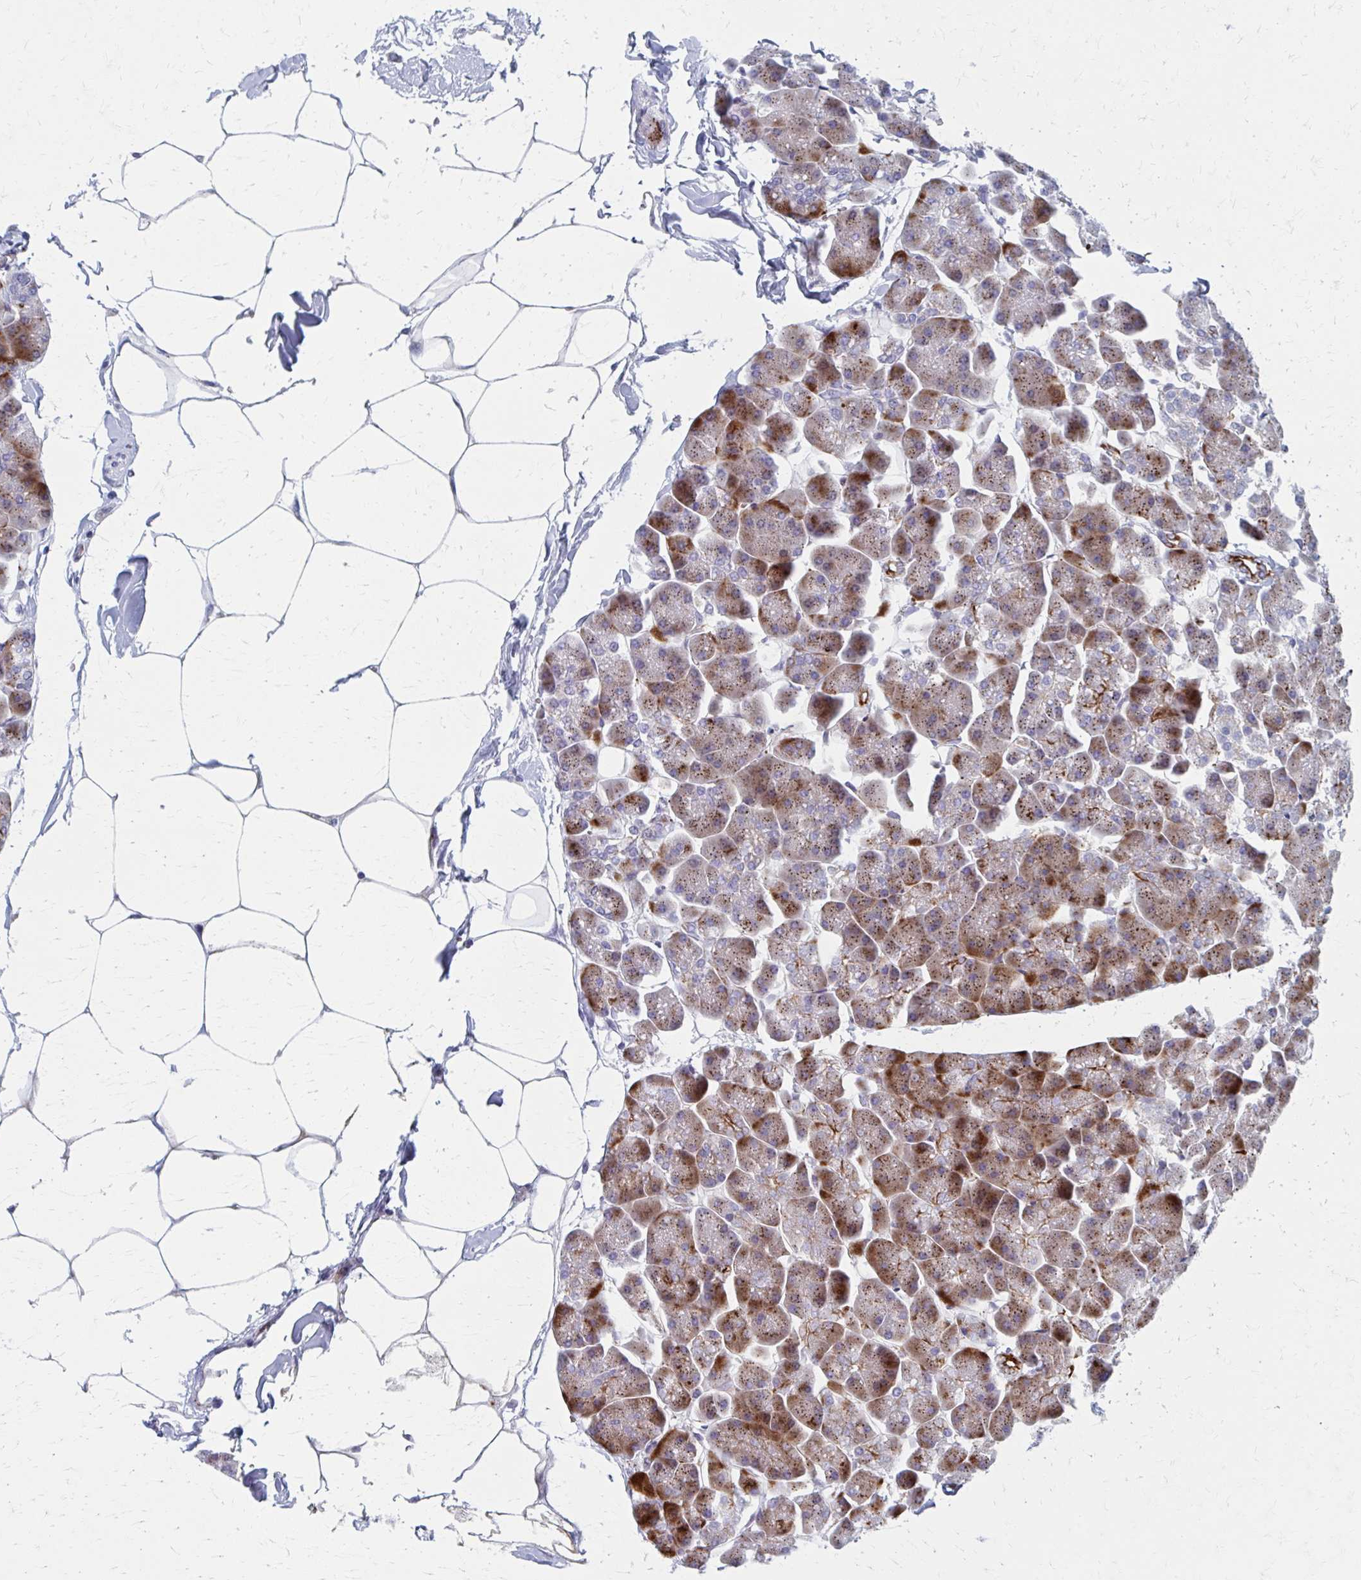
{"staining": {"intensity": "strong", "quantity": ">75%", "location": "cytoplasmic/membranous"}, "tissue": "pancreas", "cell_type": "Exocrine glandular cells", "image_type": "normal", "snomed": [{"axis": "morphology", "description": "Normal tissue, NOS"}, {"axis": "topography", "description": "Pancreas"}], "caption": "High-power microscopy captured an IHC photomicrograph of normal pancreas, revealing strong cytoplasmic/membranous staining in about >75% of exocrine glandular cells.", "gene": "OLFM2", "patient": {"sex": "male", "age": 35}}